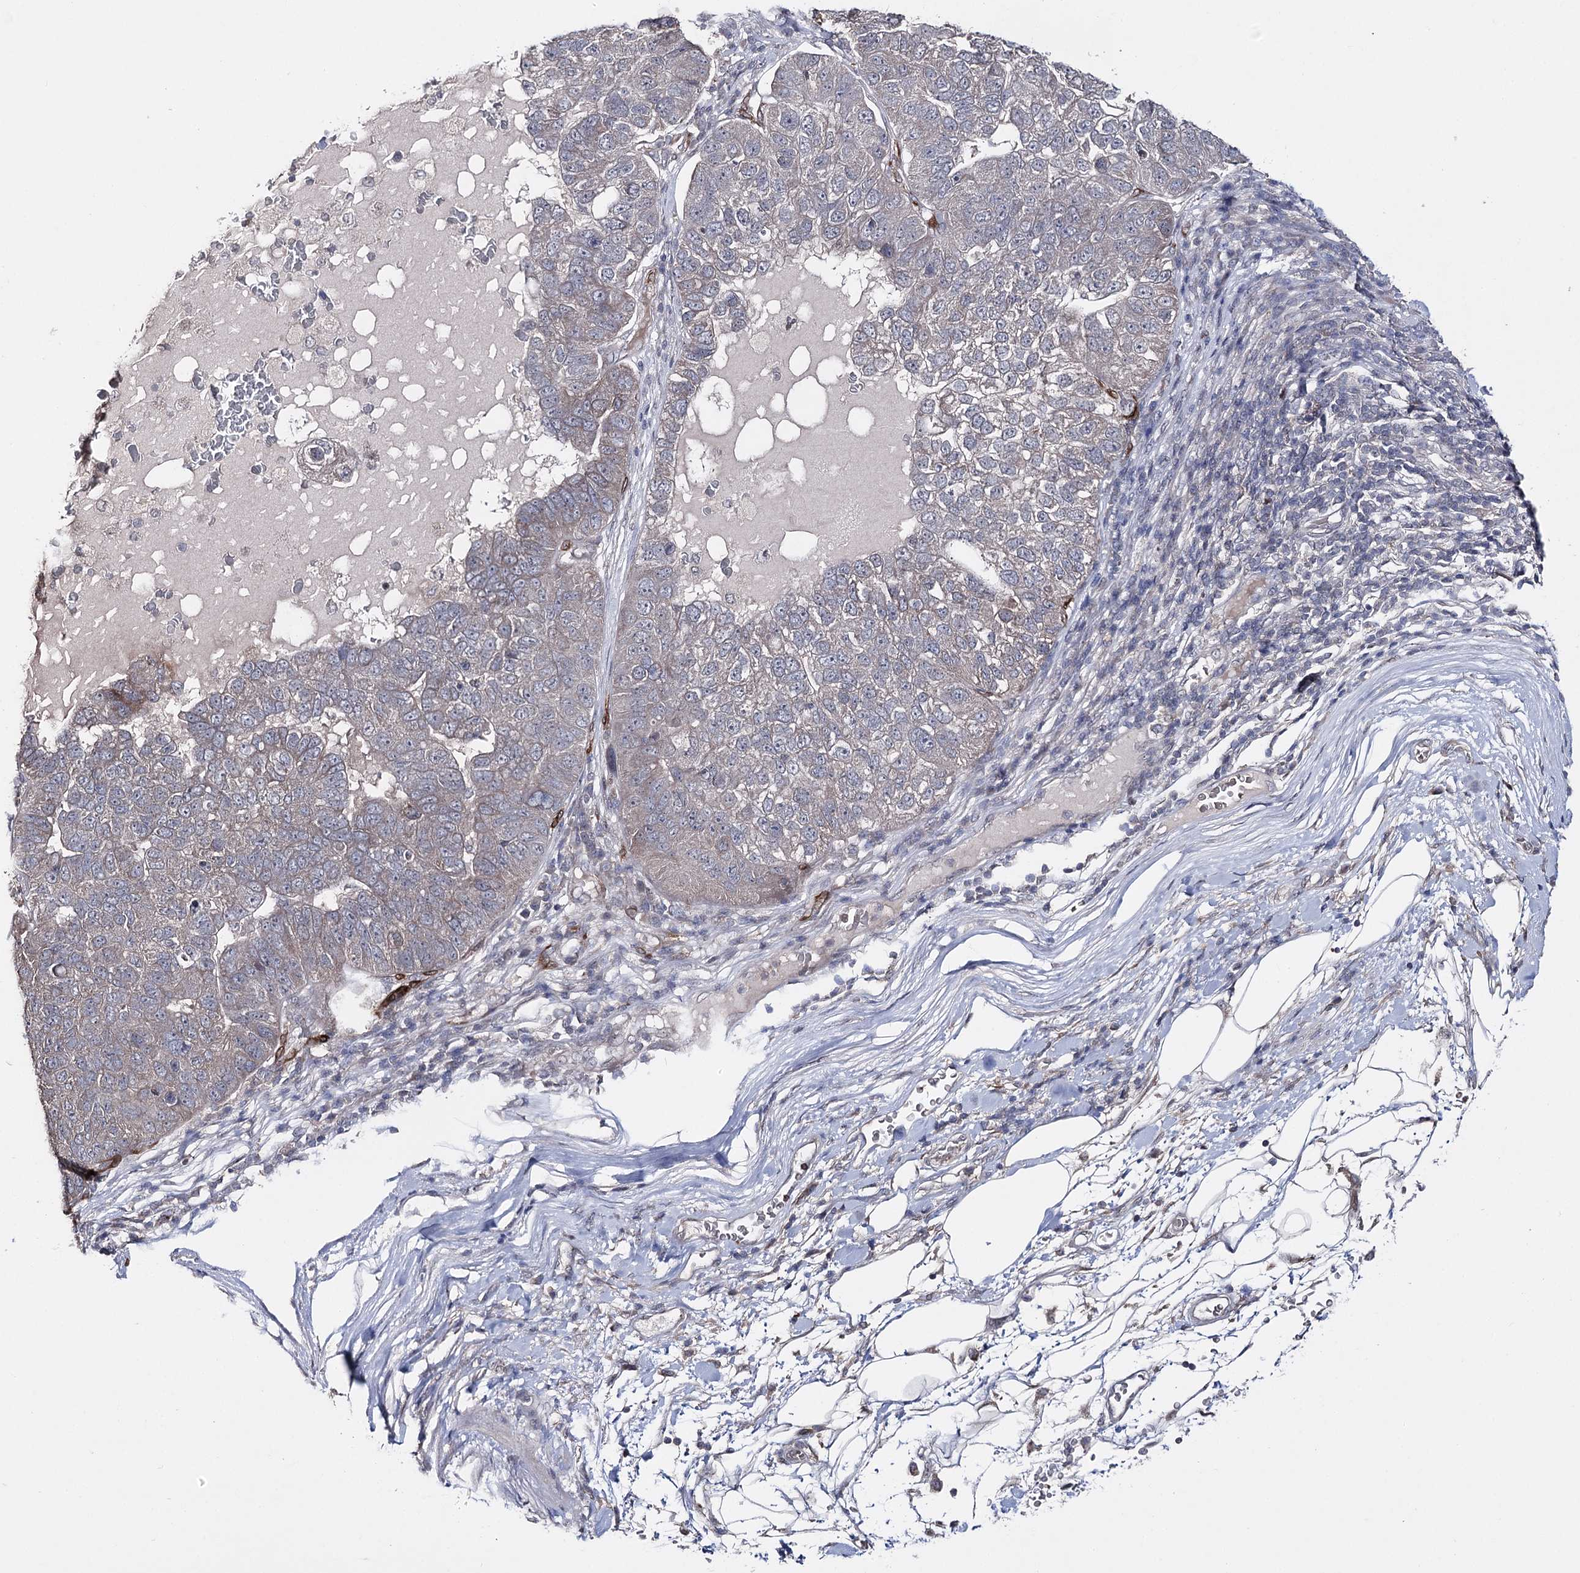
{"staining": {"intensity": "moderate", "quantity": "<25%", "location": "cytoplasmic/membranous"}, "tissue": "pancreatic cancer", "cell_type": "Tumor cells", "image_type": "cancer", "snomed": [{"axis": "morphology", "description": "Adenocarcinoma, NOS"}, {"axis": "topography", "description": "Pancreas"}], "caption": "Immunohistochemistry (IHC) histopathology image of pancreatic adenocarcinoma stained for a protein (brown), which reveals low levels of moderate cytoplasmic/membranous positivity in approximately <25% of tumor cells.", "gene": "HSD11B2", "patient": {"sex": "female", "age": 61}}